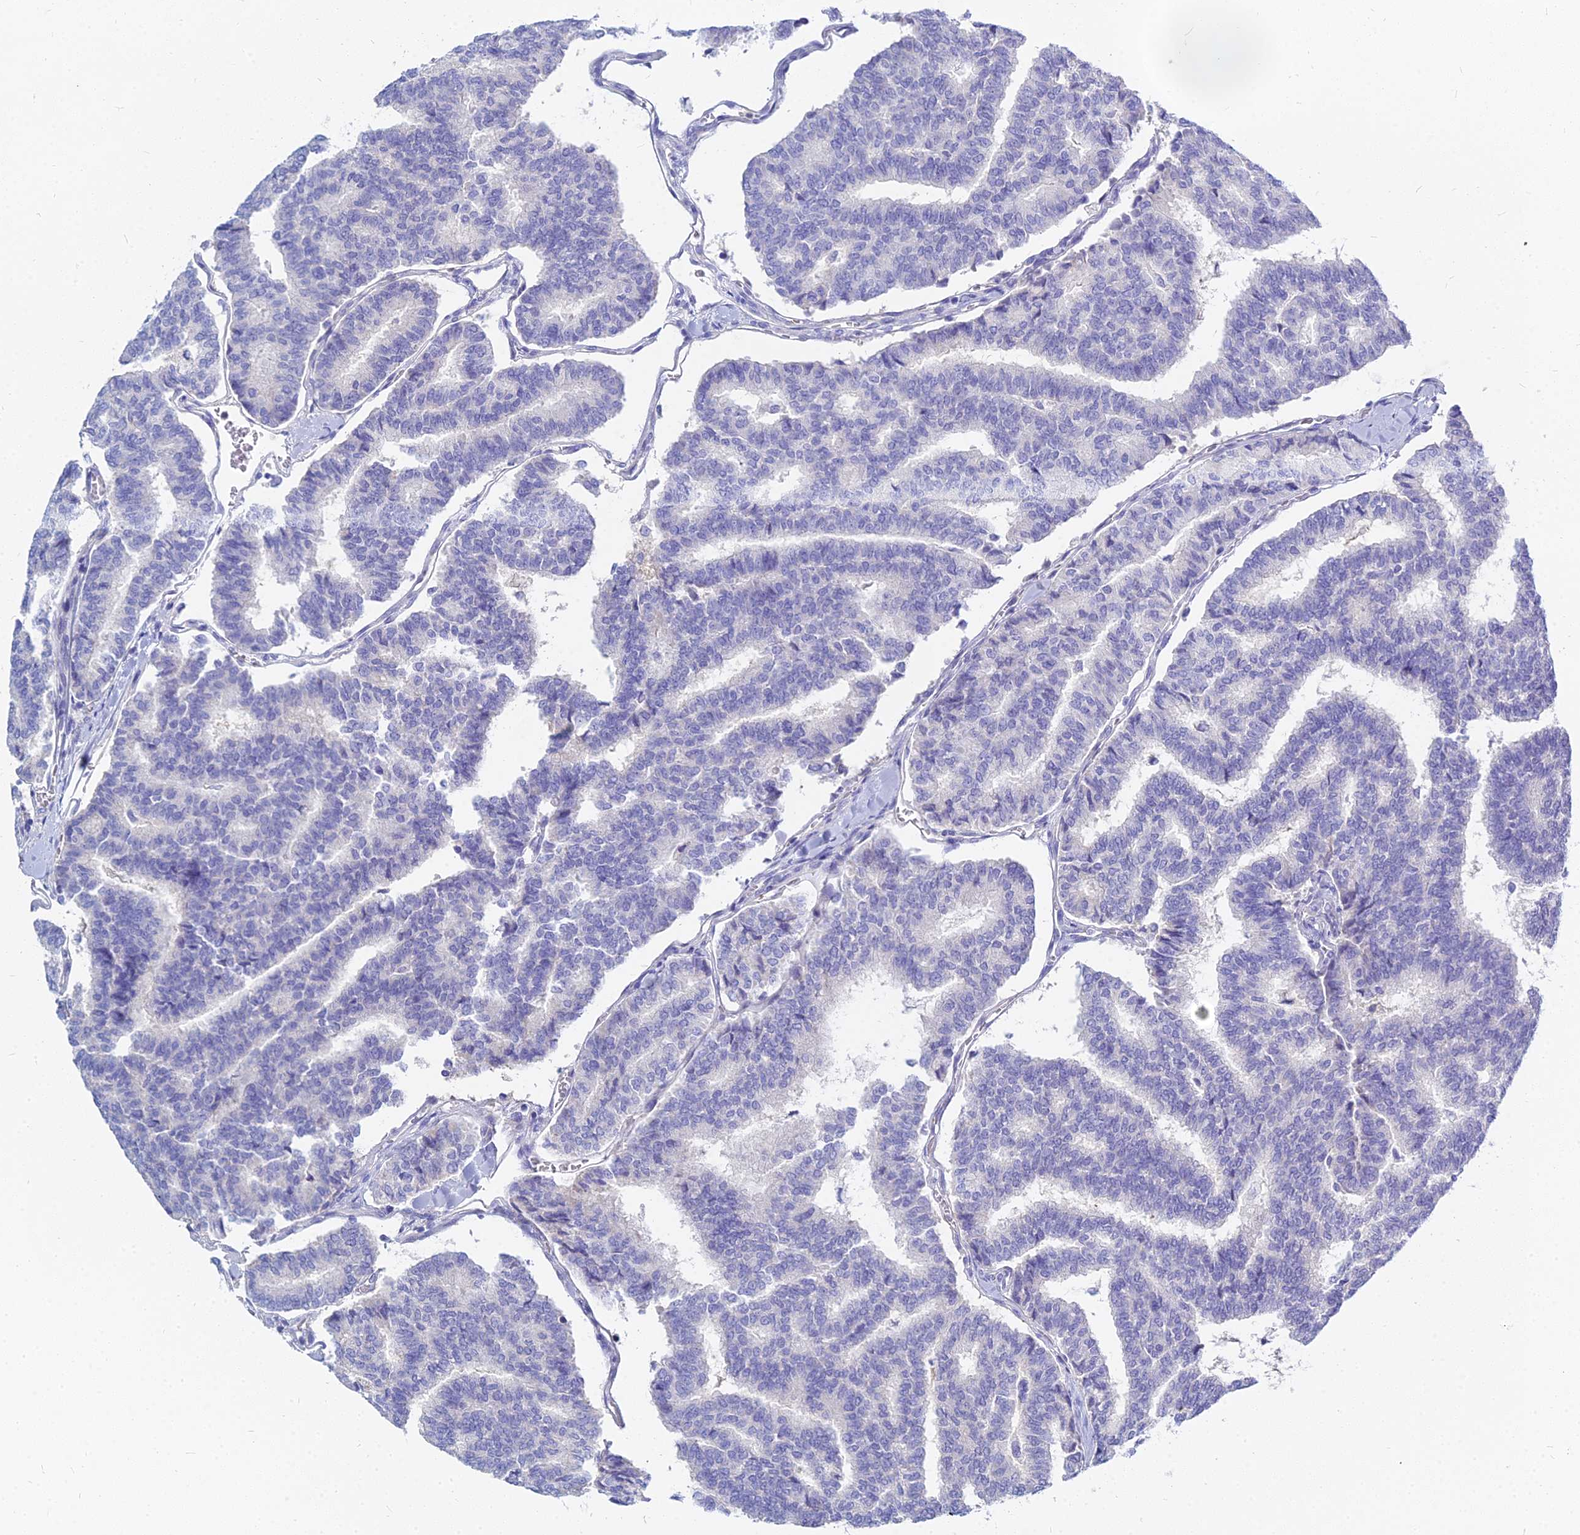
{"staining": {"intensity": "negative", "quantity": "none", "location": "none"}, "tissue": "thyroid cancer", "cell_type": "Tumor cells", "image_type": "cancer", "snomed": [{"axis": "morphology", "description": "Papillary adenocarcinoma, NOS"}, {"axis": "topography", "description": "Thyroid gland"}], "caption": "Immunohistochemistry (IHC) of human thyroid cancer (papillary adenocarcinoma) shows no positivity in tumor cells.", "gene": "ZNF552", "patient": {"sex": "female", "age": 35}}